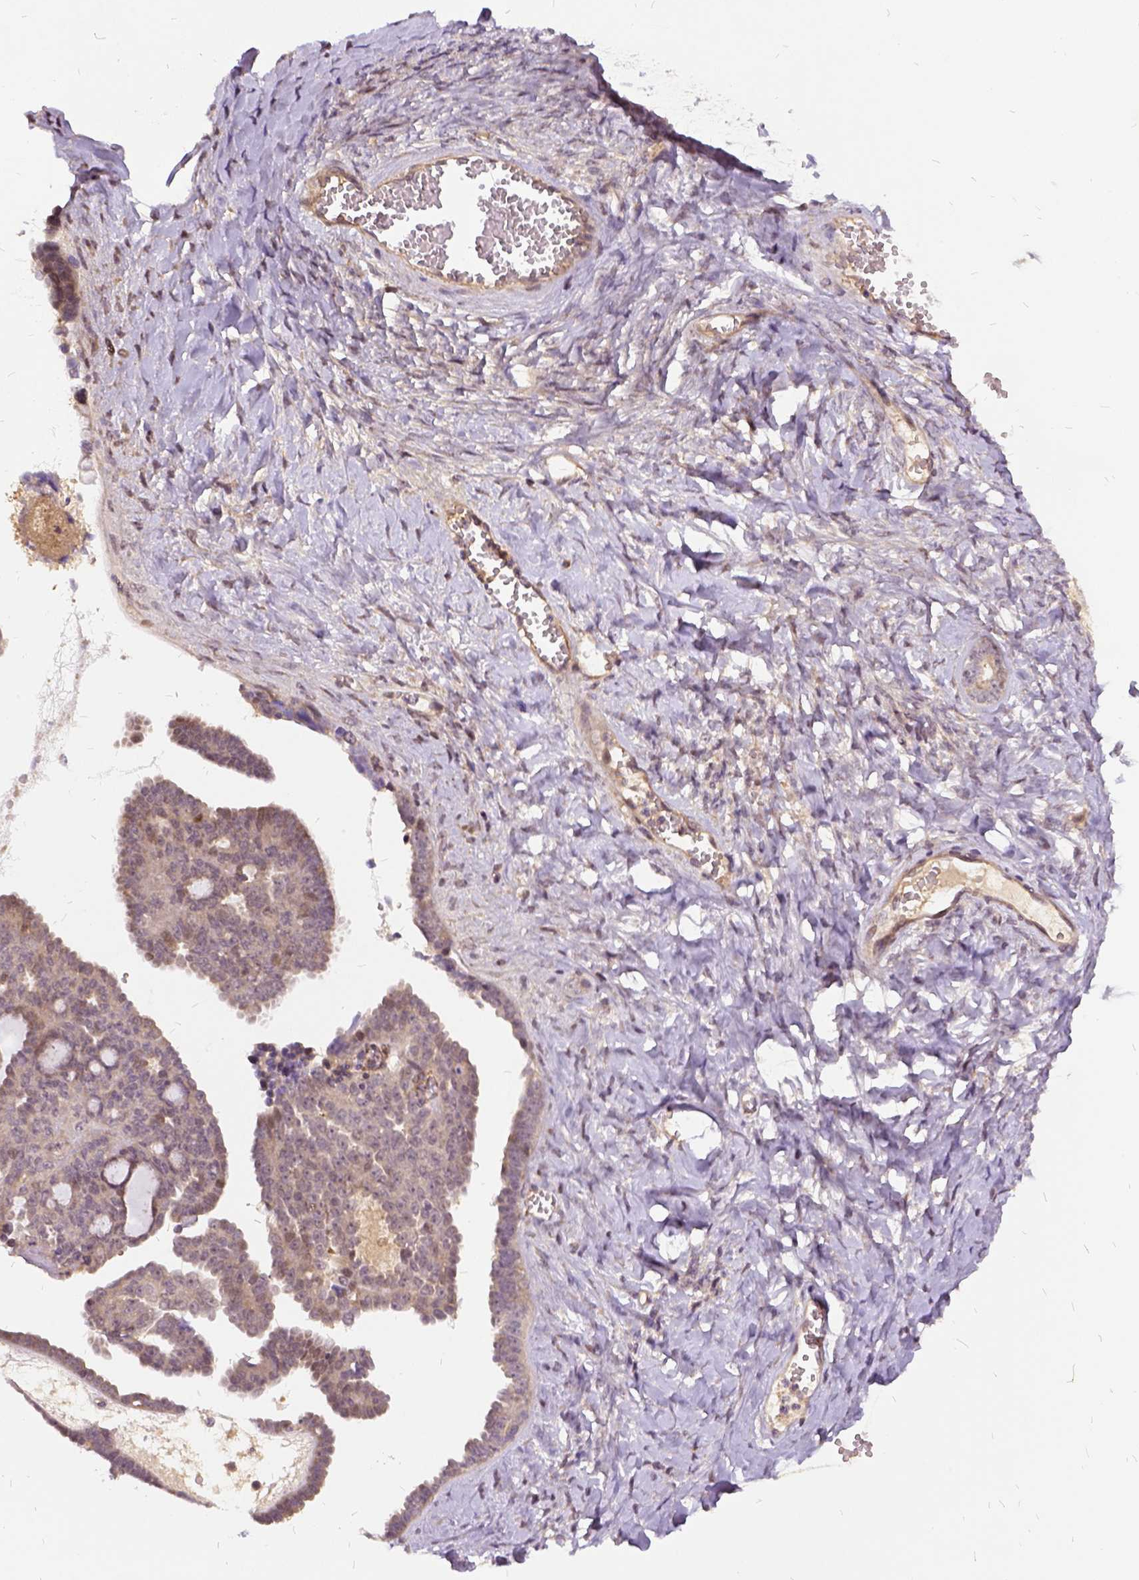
{"staining": {"intensity": "moderate", "quantity": "<25%", "location": "cytoplasmic/membranous"}, "tissue": "ovarian cancer", "cell_type": "Tumor cells", "image_type": "cancer", "snomed": [{"axis": "morphology", "description": "Cystadenocarcinoma, serous, NOS"}, {"axis": "topography", "description": "Ovary"}], "caption": "Immunohistochemistry (IHC) photomicrograph of human ovarian cancer (serous cystadenocarcinoma) stained for a protein (brown), which shows low levels of moderate cytoplasmic/membranous positivity in approximately <25% of tumor cells.", "gene": "ILRUN", "patient": {"sex": "female", "age": 71}}